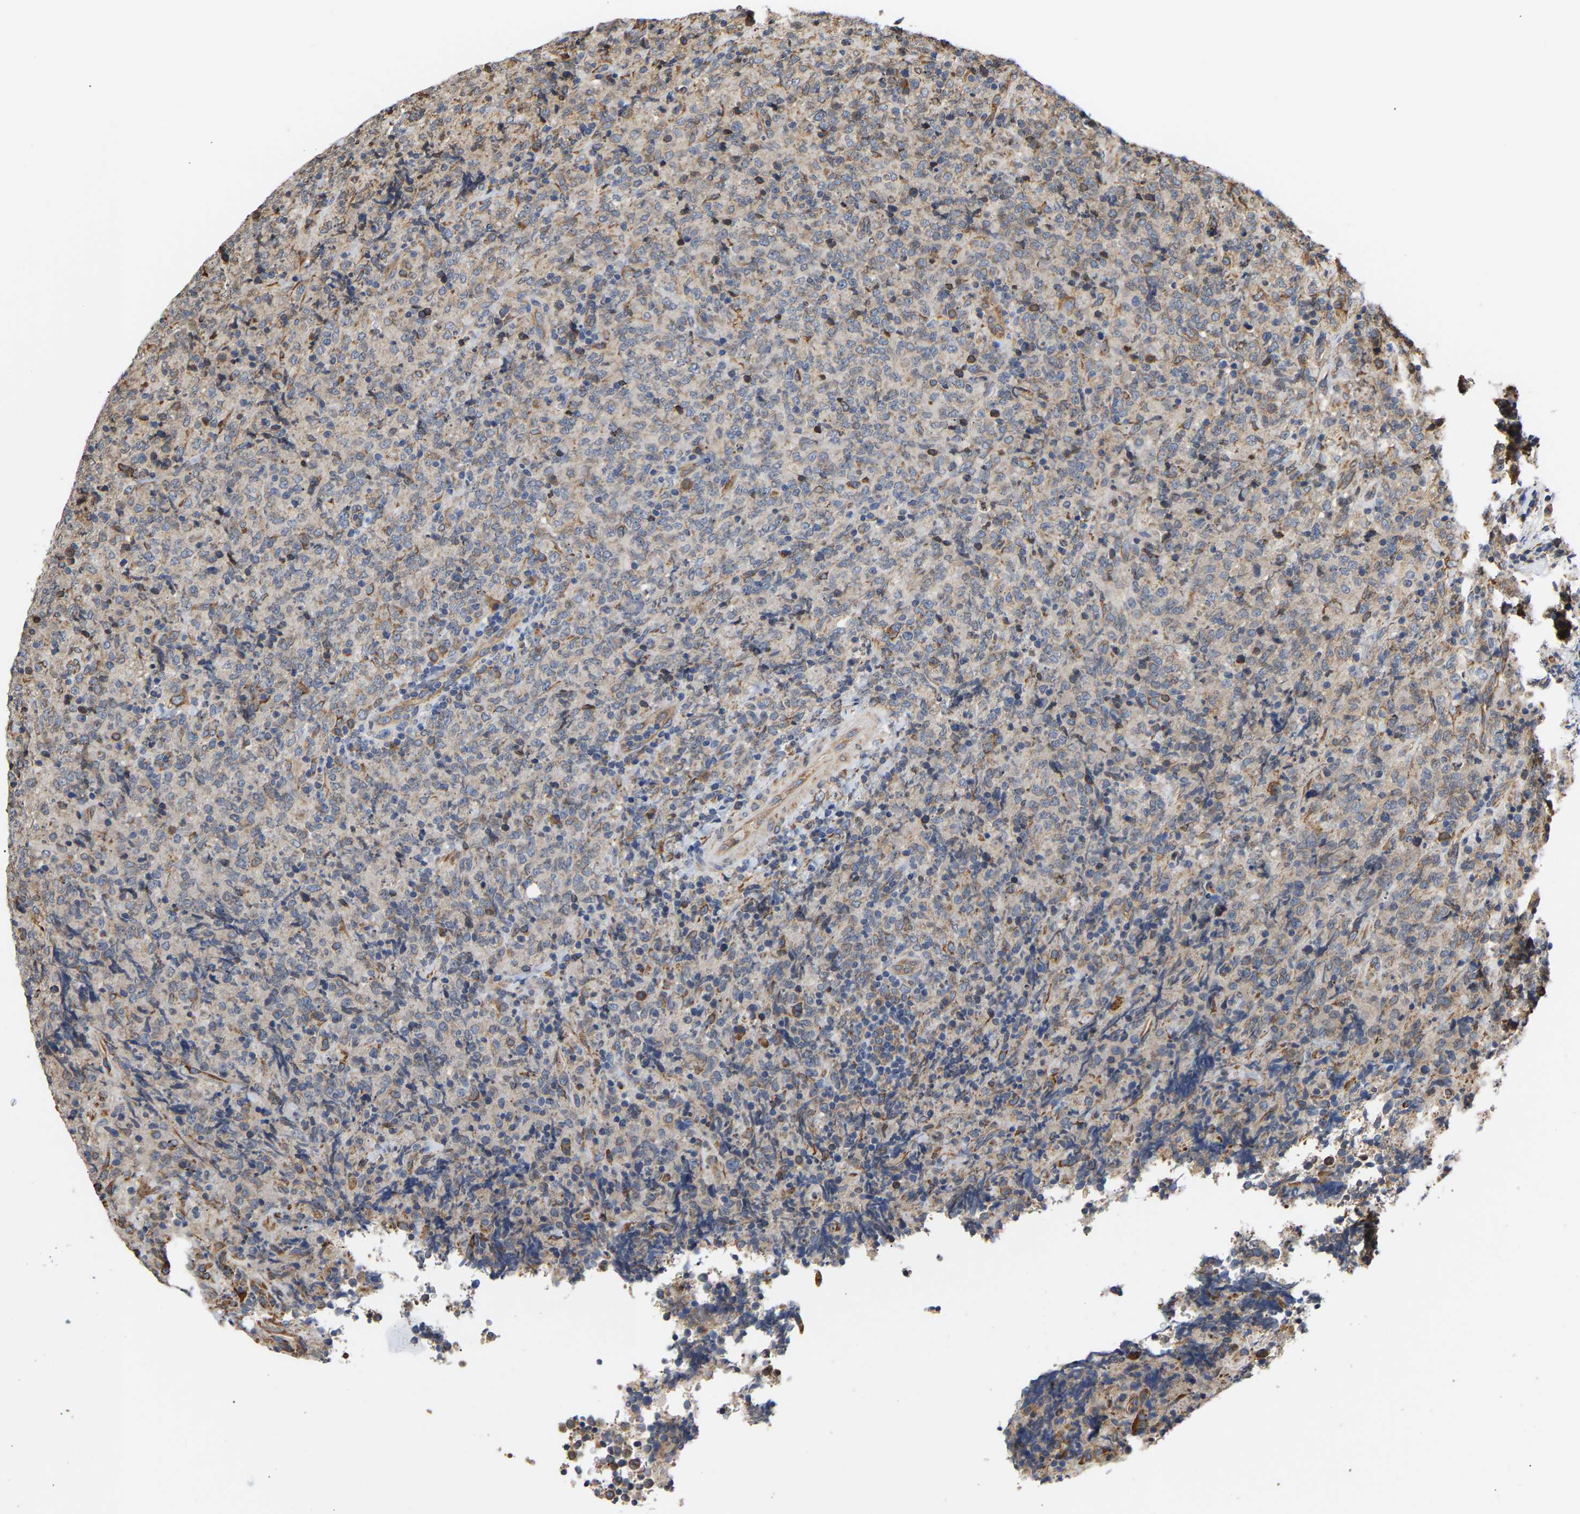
{"staining": {"intensity": "moderate", "quantity": "<25%", "location": "cytoplasmic/membranous"}, "tissue": "lymphoma", "cell_type": "Tumor cells", "image_type": "cancer", "snomed": [{"axis": "morphology", "description": "Malignant lymphoma, non-Hodgkin's type, High grade"}, {"axis": "topography", "description": "Tonsil"}], "caption": "Immunohistochemical staining of human lymphoma reveals moderate cytoplasmic/membranous protein expression in about <25% of tumor cells.", "gene": "ARAP1", "patient": {"sex": "female", "age": 36}}